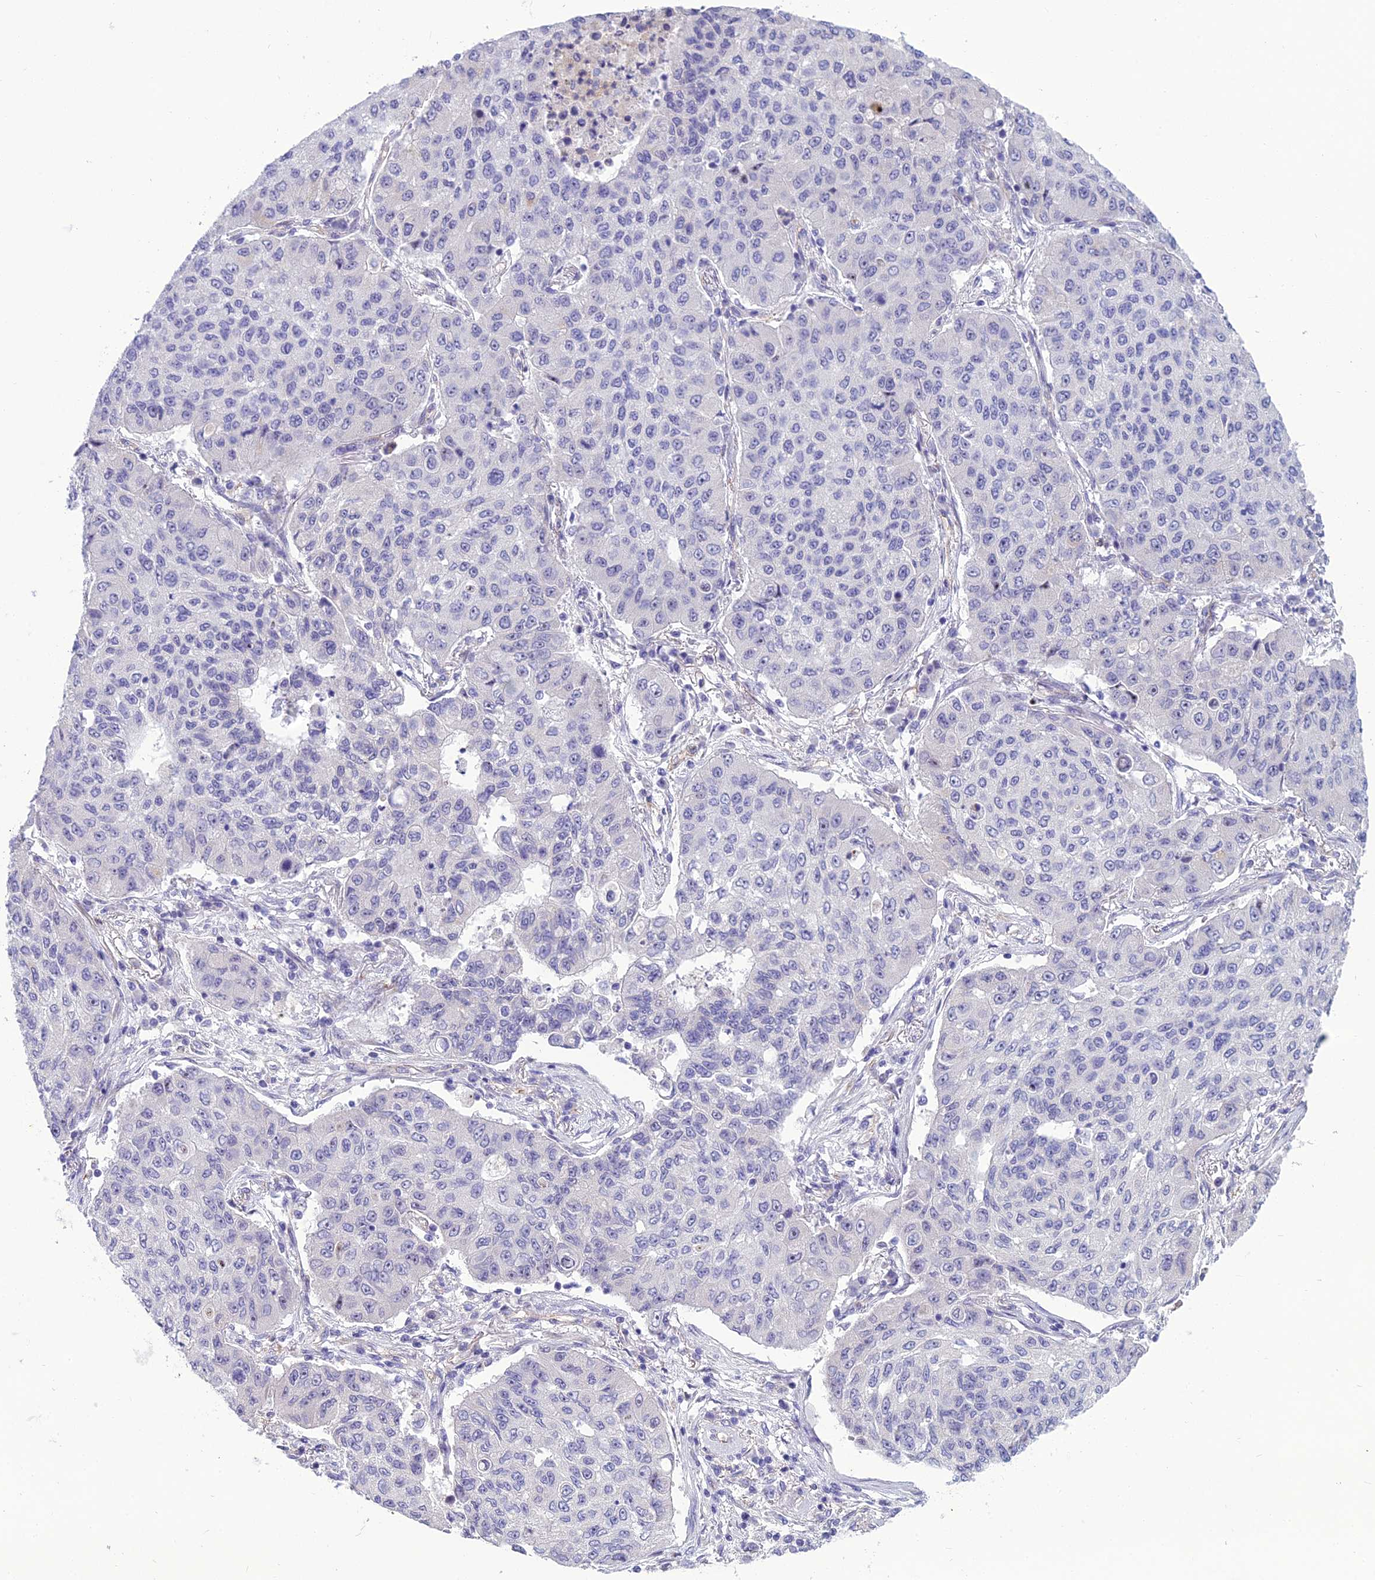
{"staining": {"intensity": "negative", "quantity": "none", "location": "none"}, "tissue": "lung cancer", "cell_type": "Tumor cells", "image_type": "cancer", "snomed": [{"axis": "morphology", "description": "Squamous cell carcinoma, NOS"}, {"axis": "topography", "description": "Lung"}], "caption": "Micrograph shows no protein positivity in tumor cells of lung cancer (squamous cell carcinoma) tissue.", "gene": "BBS7", "patient": {"sex": "male", "age": 74}}